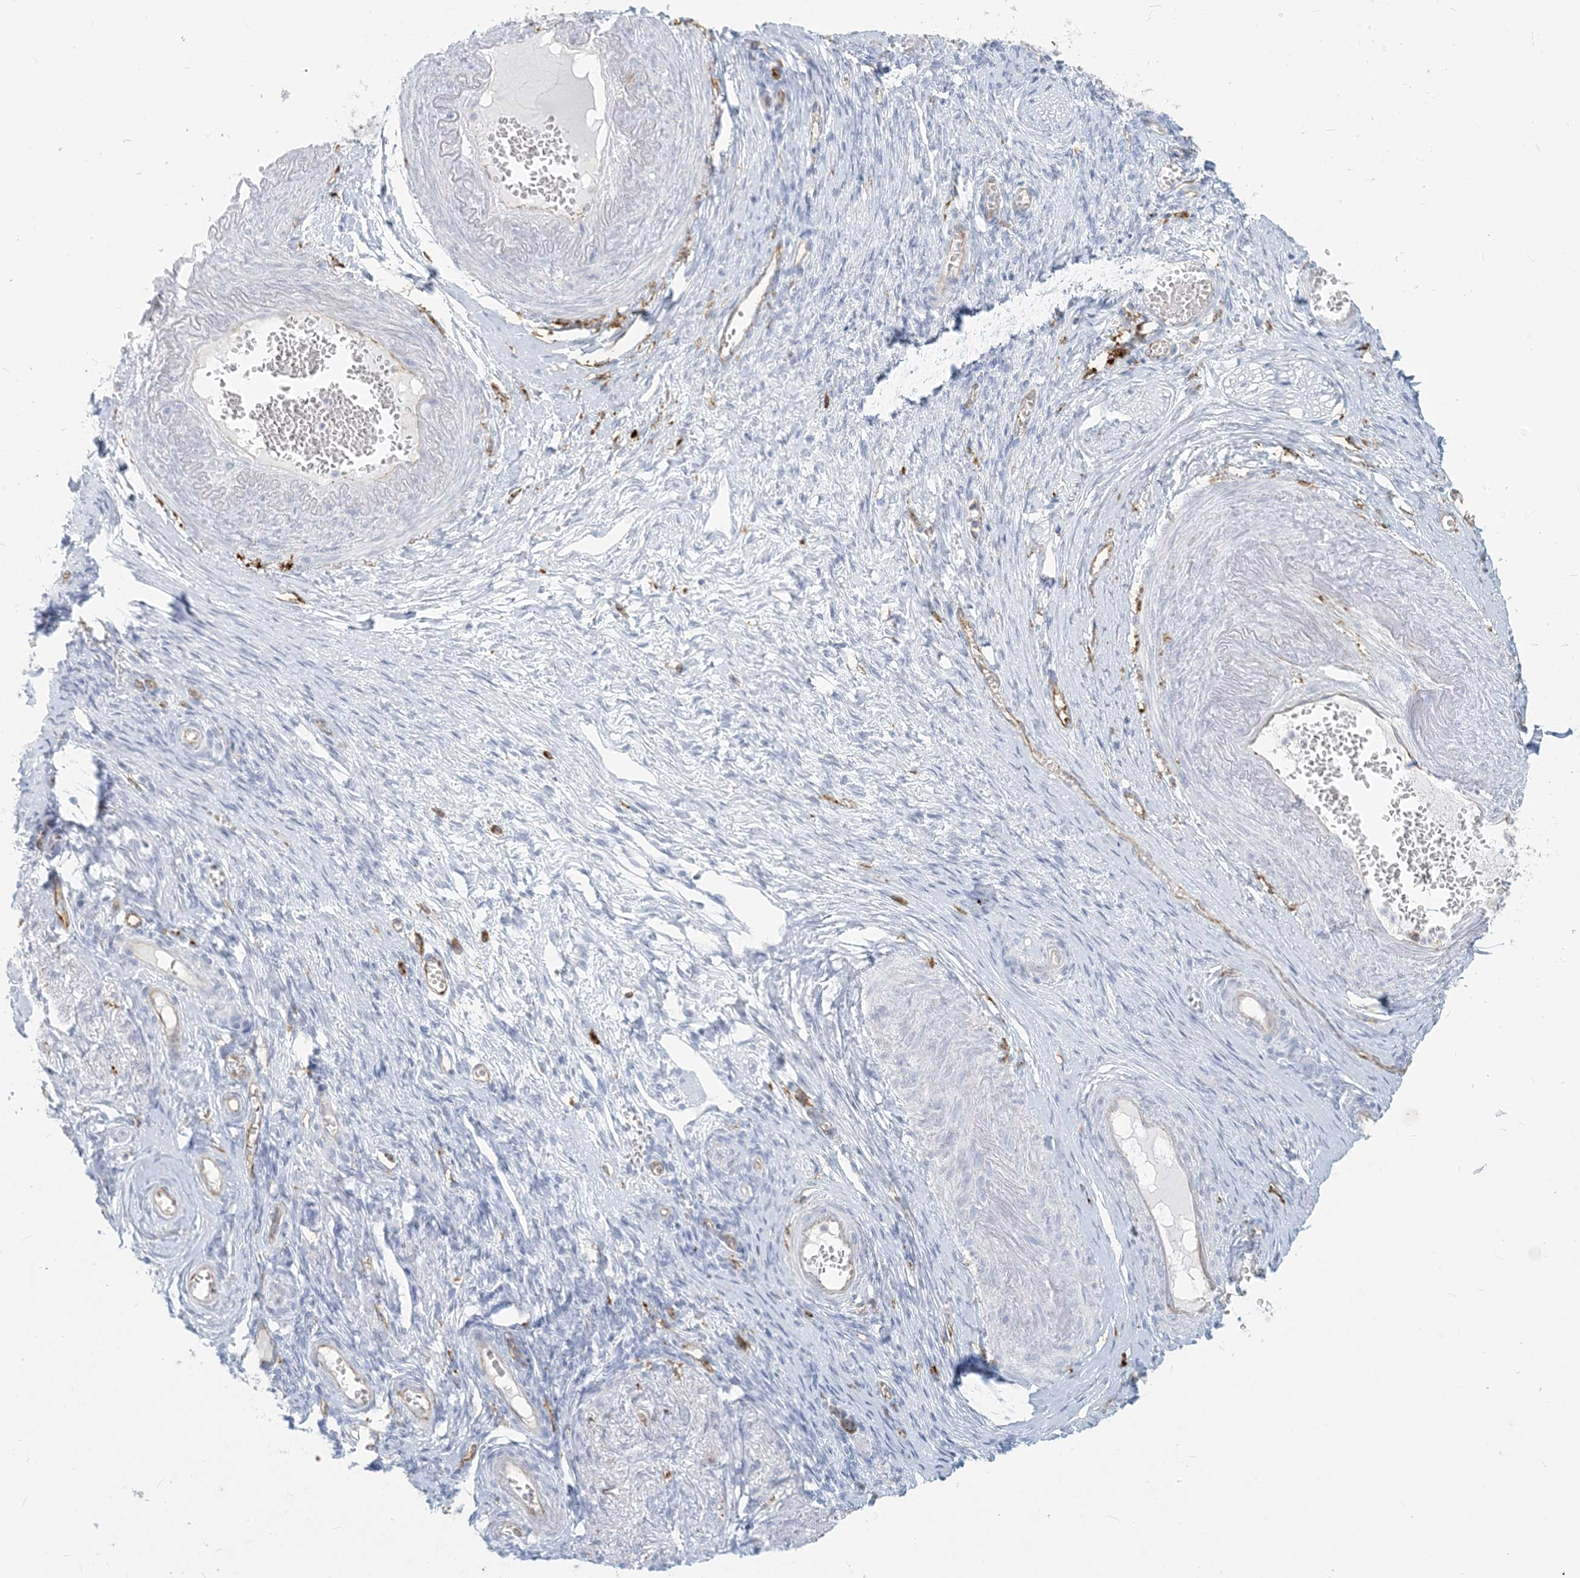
{"staining": {"intensity": "negative", "quantity": "none", "location": "none"}, "tissue": "adipose tissue", "cell_type": "Adipocytes", "image_type": "normal", "snomed": [{"axis": "morphology", "description": "Normal tissue, NOS"}, {"axis": "topography", "description": "Vascular tissue"}, {"axis": "topography", "description": "Fallopian tube"}, {"axis": "topography", "description": "Ovary"}], "caption": "High power microscopy image of an immunohistochemistry (IHC) histopathology image of benign adipose tissue, revealing no significant staining in adipocytes.", "gene": "HLA", "patient": {"sex": "female", "age": 67}}